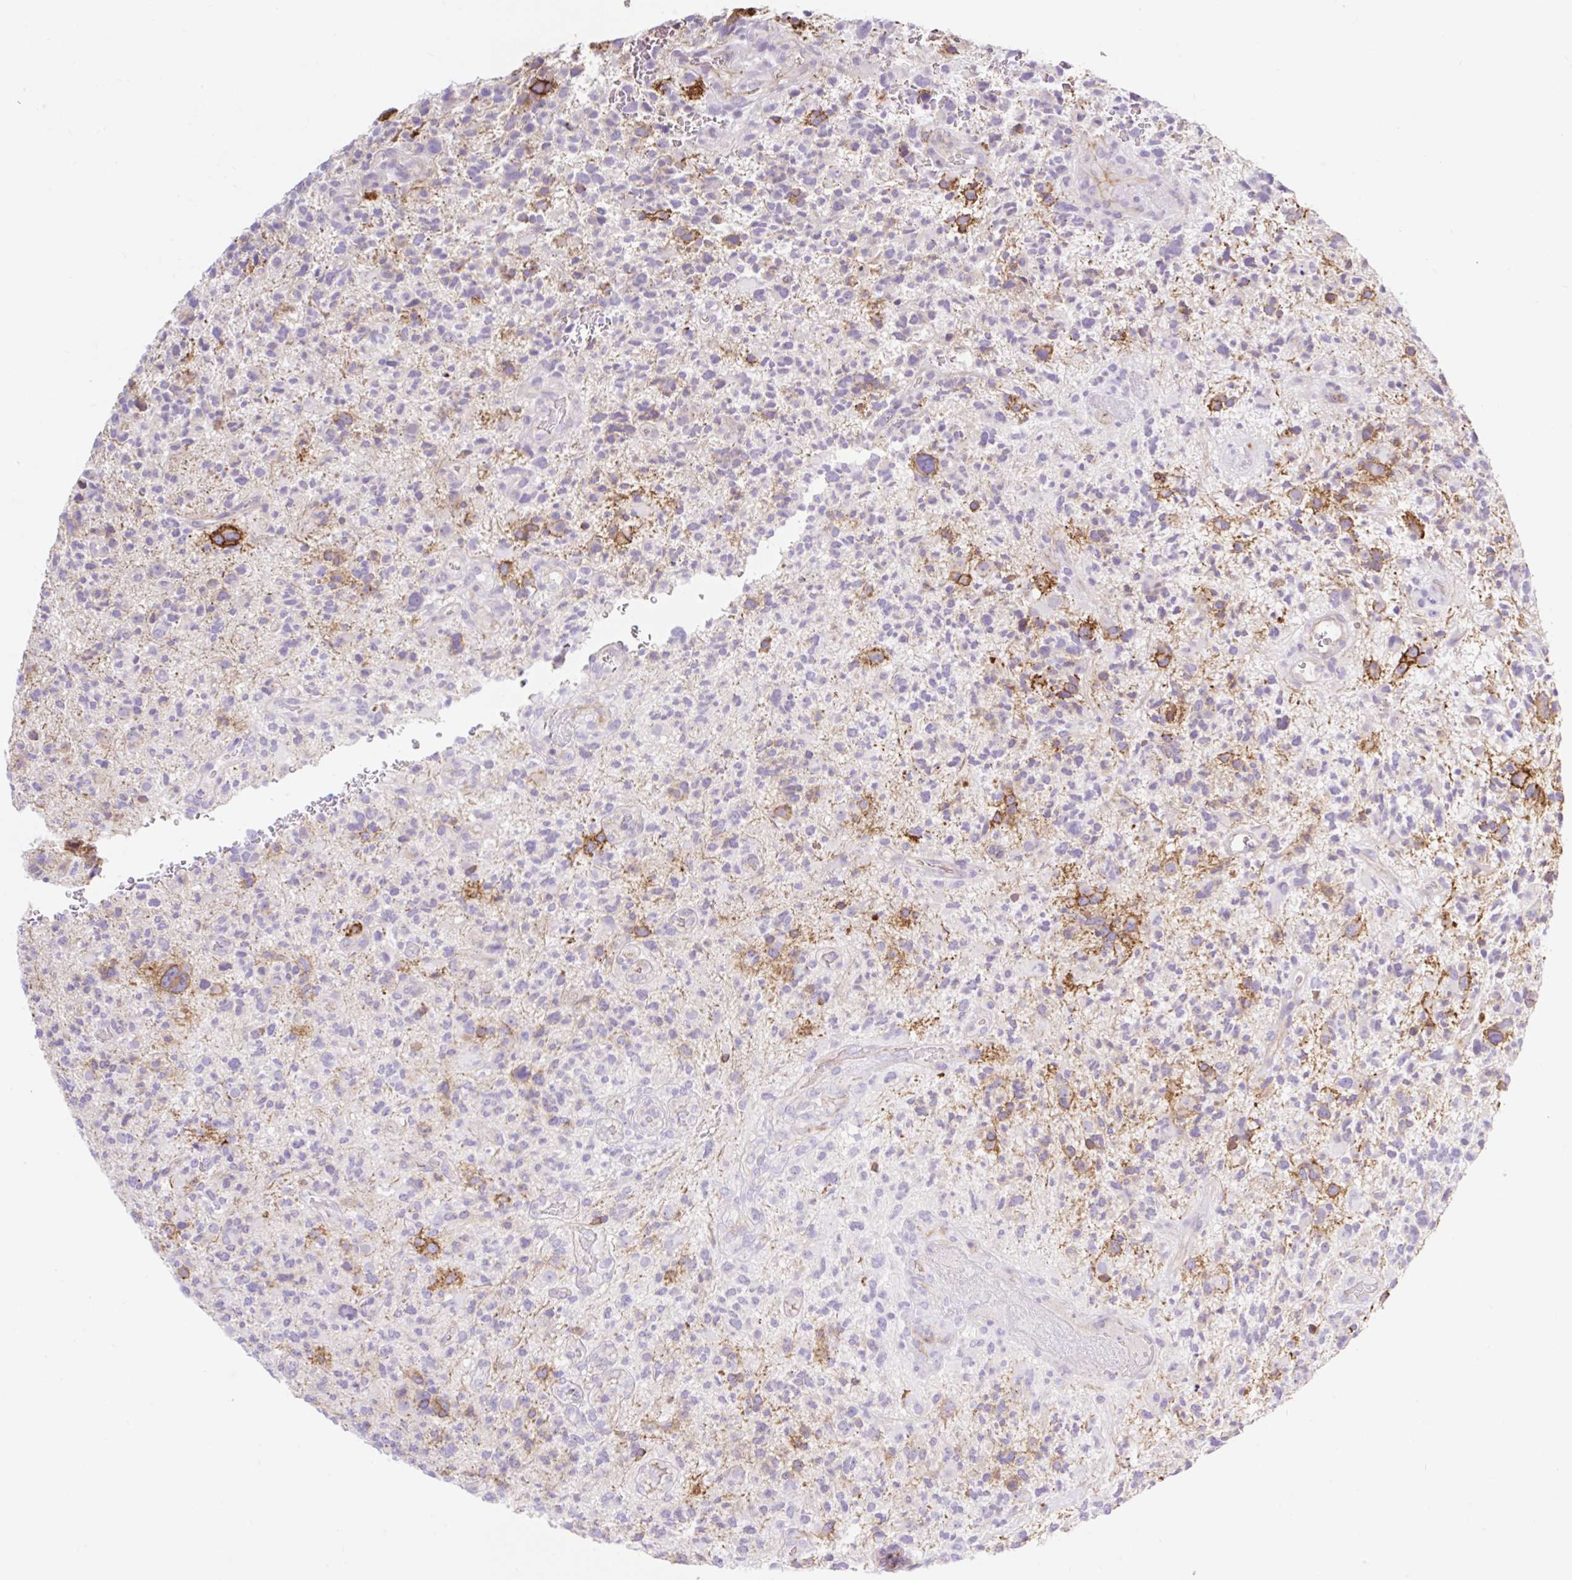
{"staining": {"intensity": "moderate", "quantity": "<25%", "location": "cytoplasmic/membranous"}, "tissue": "glioma", "cell_type": "Tumor cells", "image_type": "cancer", "snomed": [{"axis": "morphology", "description": "Glioma, malignant, High grade"}, {"axis": "topography", "description": "Brain"}], "caption": "This is an image of immunohistochemistry staining of glioma, which shows moderate staining in the cytoplasmic/membranous of tumor cells.", "gene": "BCAS1", "patient": {"sex": "female", "age": 71}}